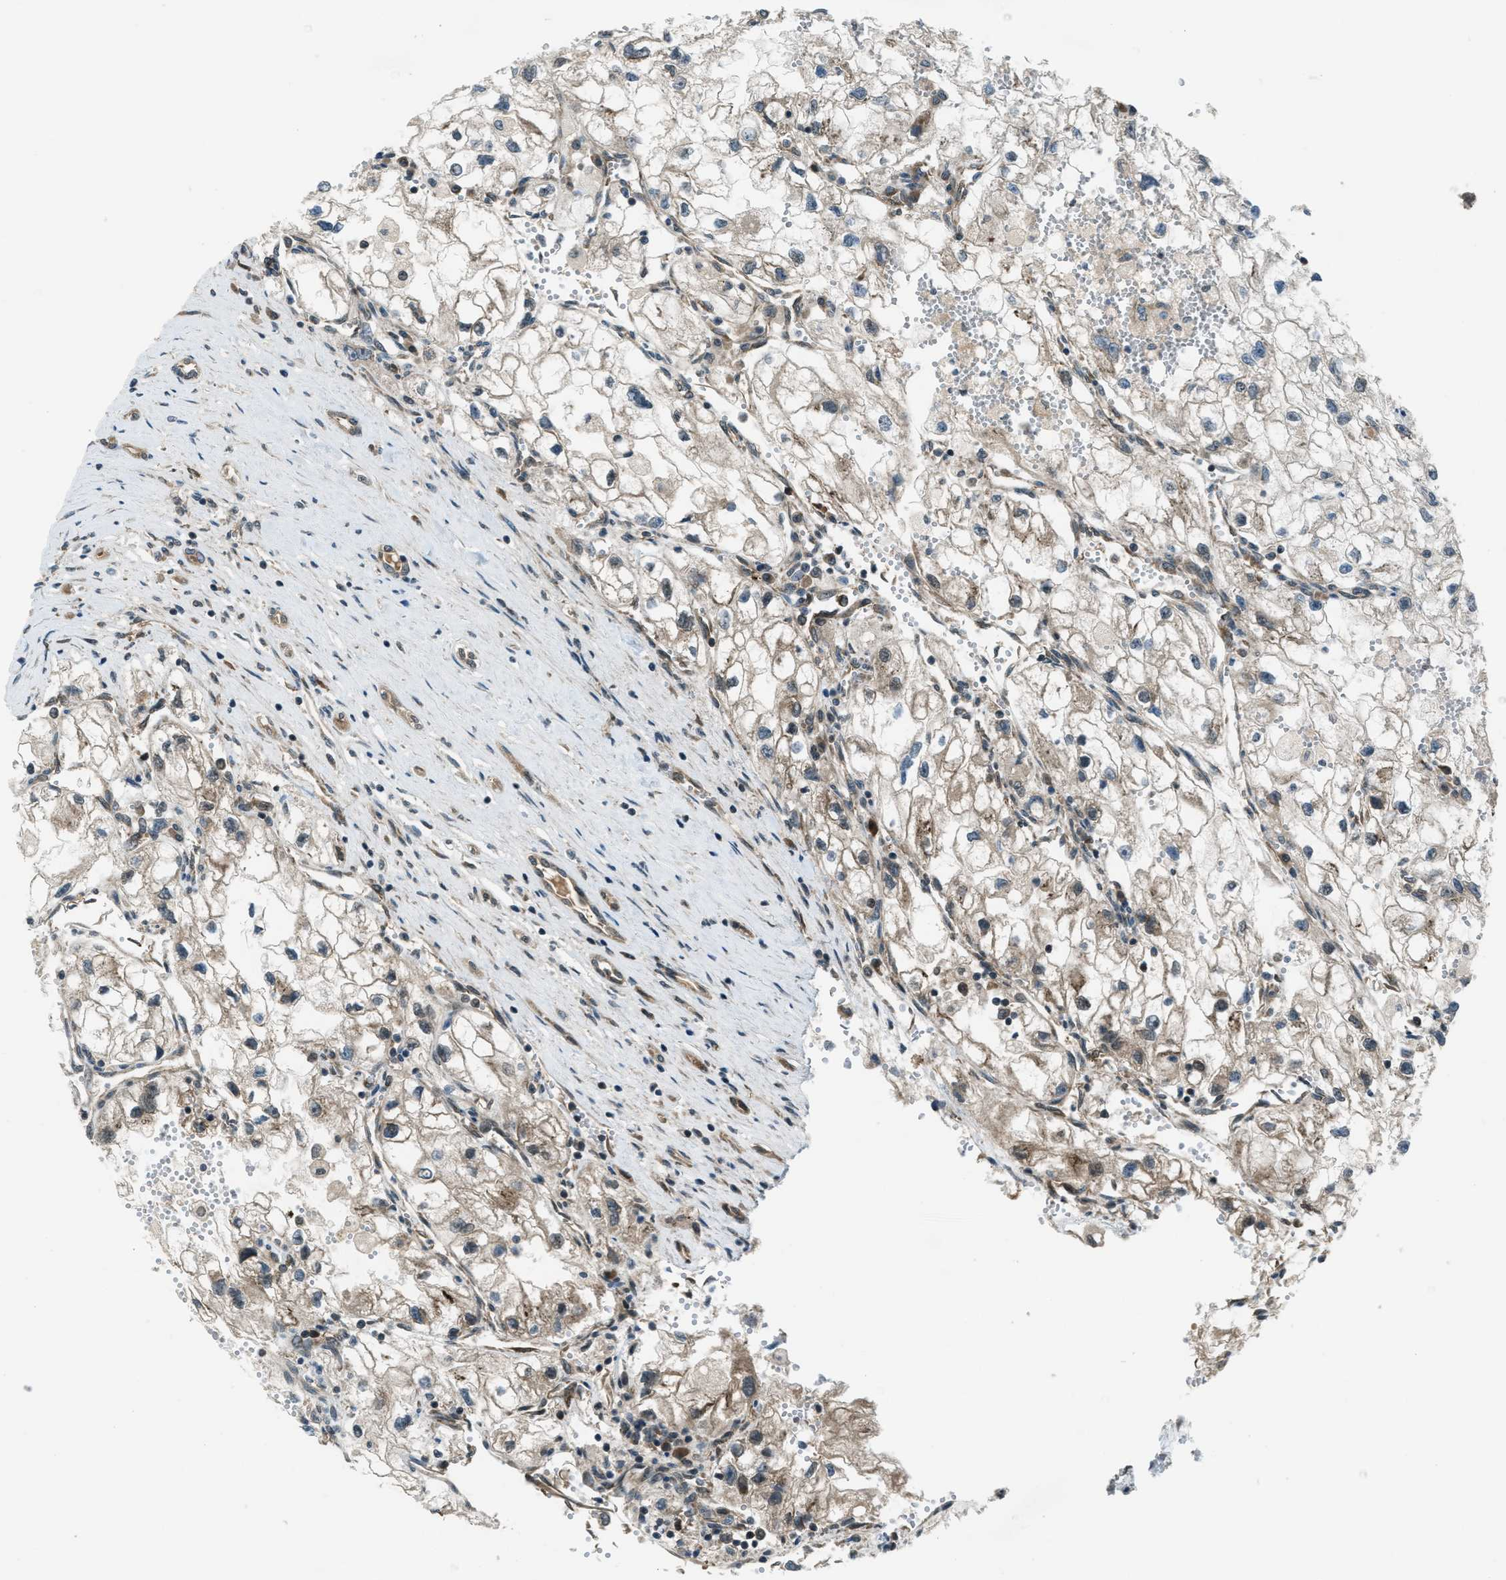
{"staining": {"intensity": "weak", "quantity": "<25%", "location": "cytoplasmic/membranous"}, "tissue": "renal cancer", "cell_type": "Tumor cells", "image_type": "cancer", "snomed": [{"axis": "morphology", "description": "Adenocarcinoma, NOS"}, {"axis": "topography", "description": "Kidney"}], "caption": "The IHC micrograph has no significant positivity in tumor cells of renal cancer (adenocarcinoma) tissue.", "gene": "ASAP2", "patient": {"sex": "female", "age": 70}}